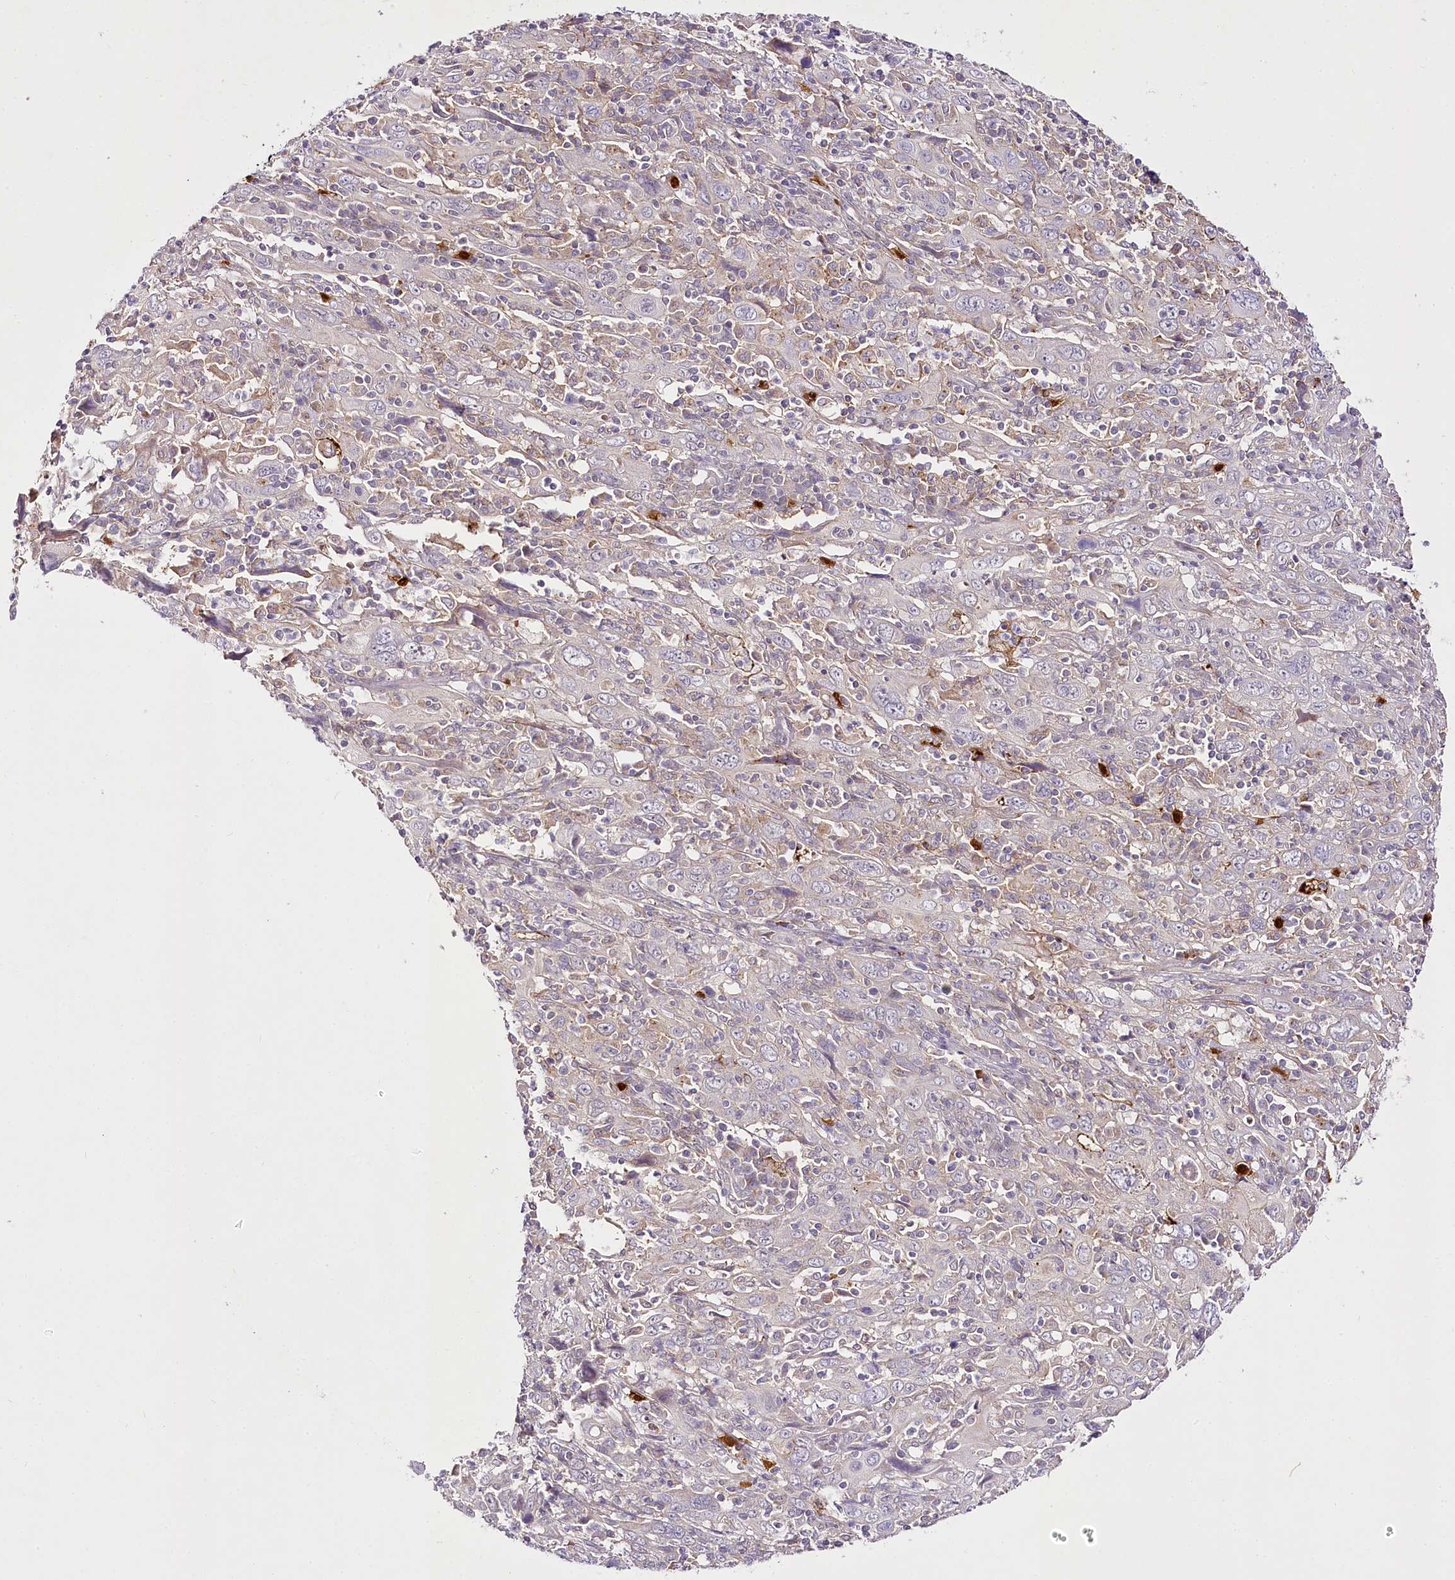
{"staining": {"intensity": "negative", "quantity": "none", "location": "none"}, "tissue": "cervical cancer", "cell_type": "Tumor cells", "image_type": "cancer", "snomed": [{"axis": "morphology", "description": "Squamous cell carcinoma, NOS"}, {"axis": "topography", "description": "Cervix"}], "caption": "Immunohistochemistry of squamous cell carcinoma (cervical) reveals no positivity in tumor cells.", "gene": "VWA5A", "patient": {"sex": "female", "age": 46}}